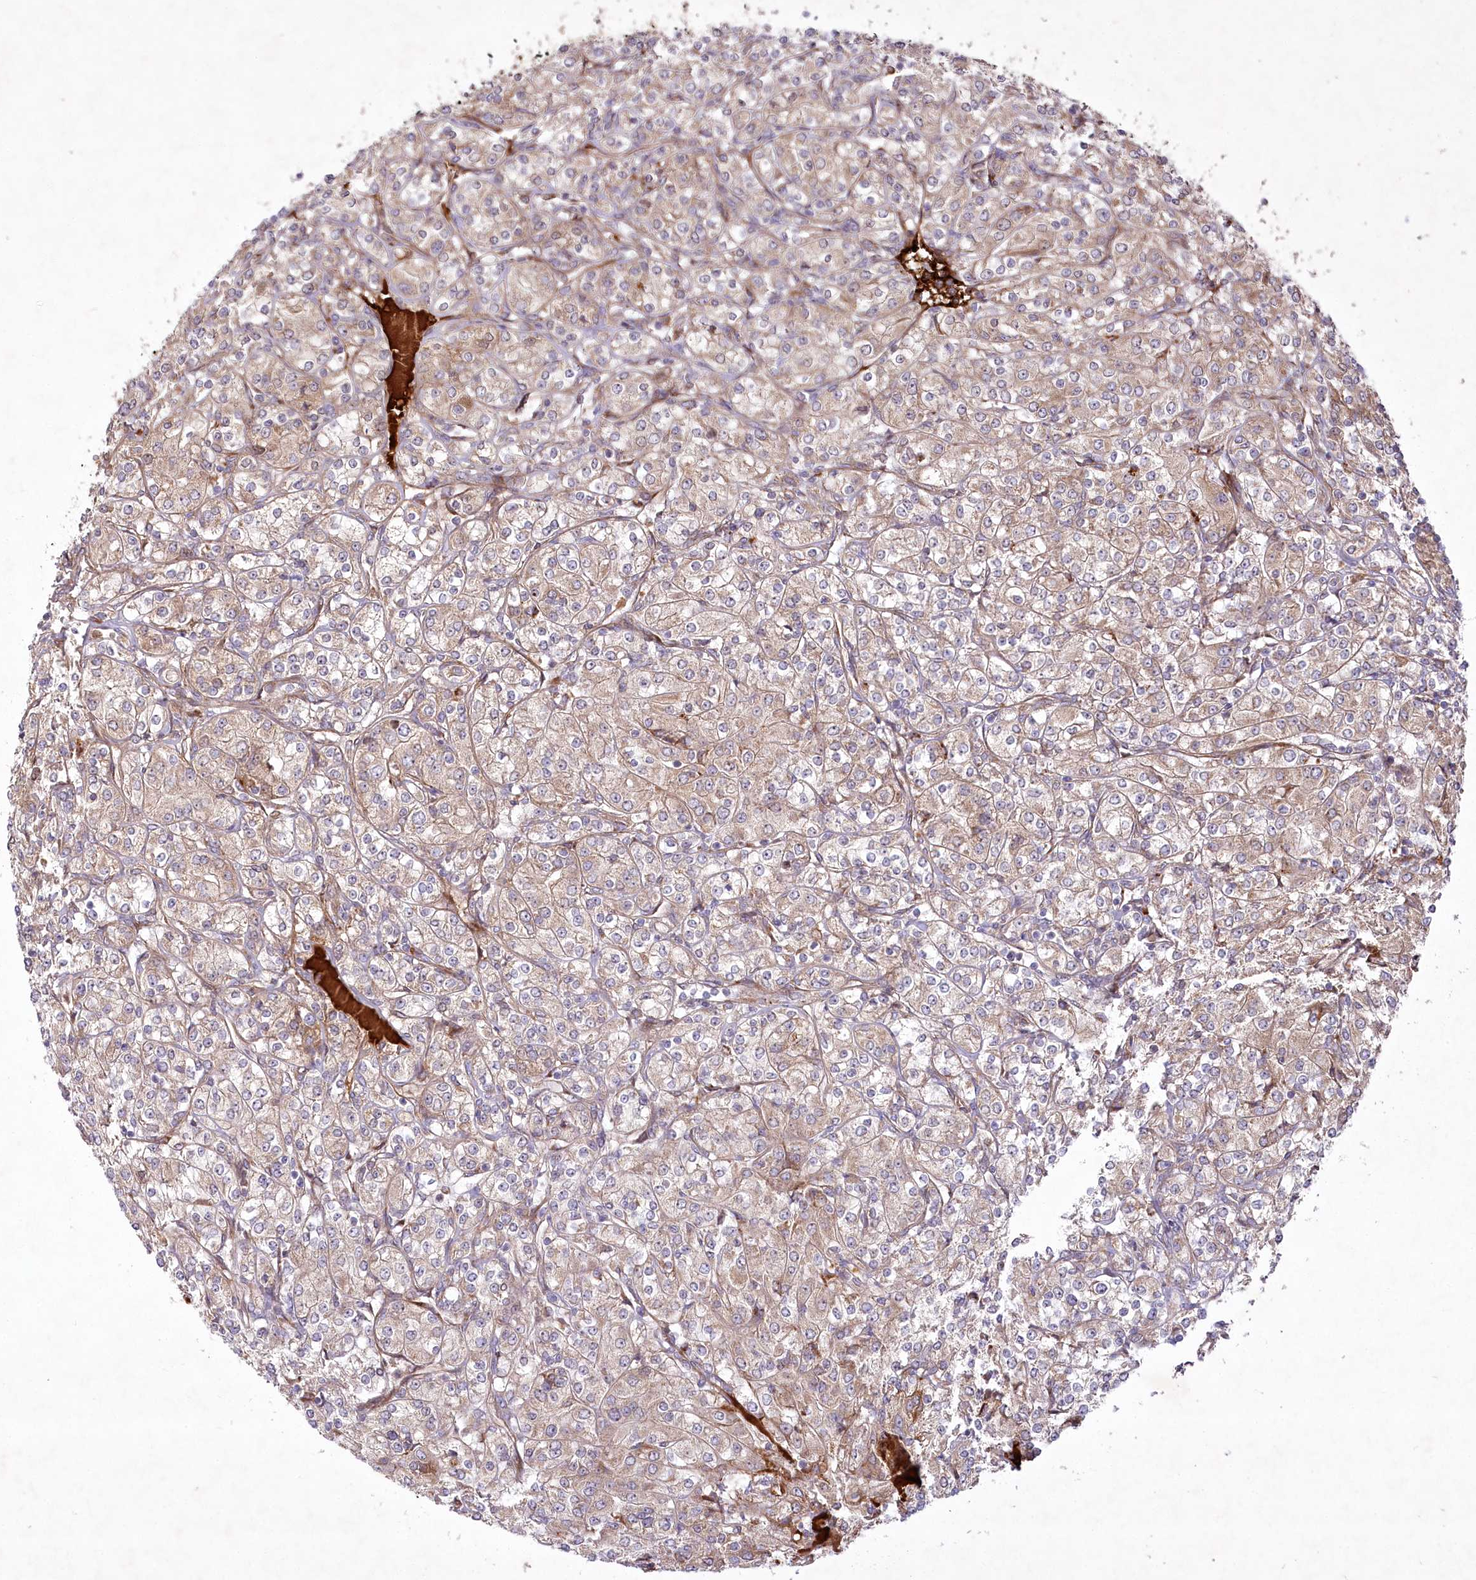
{"staining": {"intensity": "weak", "quantity": ">75%", "location": "cytoplasmic/membranous"}, "tissue": "renal cancer", "cell_type": "Tumor cells", "image_type": "cancer", "snomed": [{"axis": "morphology", "description": "Adenocarcinoma, NOS"}, {"axis": "topography", "description": "Kidney"}], "caption": "Adenocarcinoma (renal) stained for a protein displays weak cytoplasmic/membranous positivity in tumor cells.", "gene": "PSTK", "patient": {"sex": "male", "age": 77}}